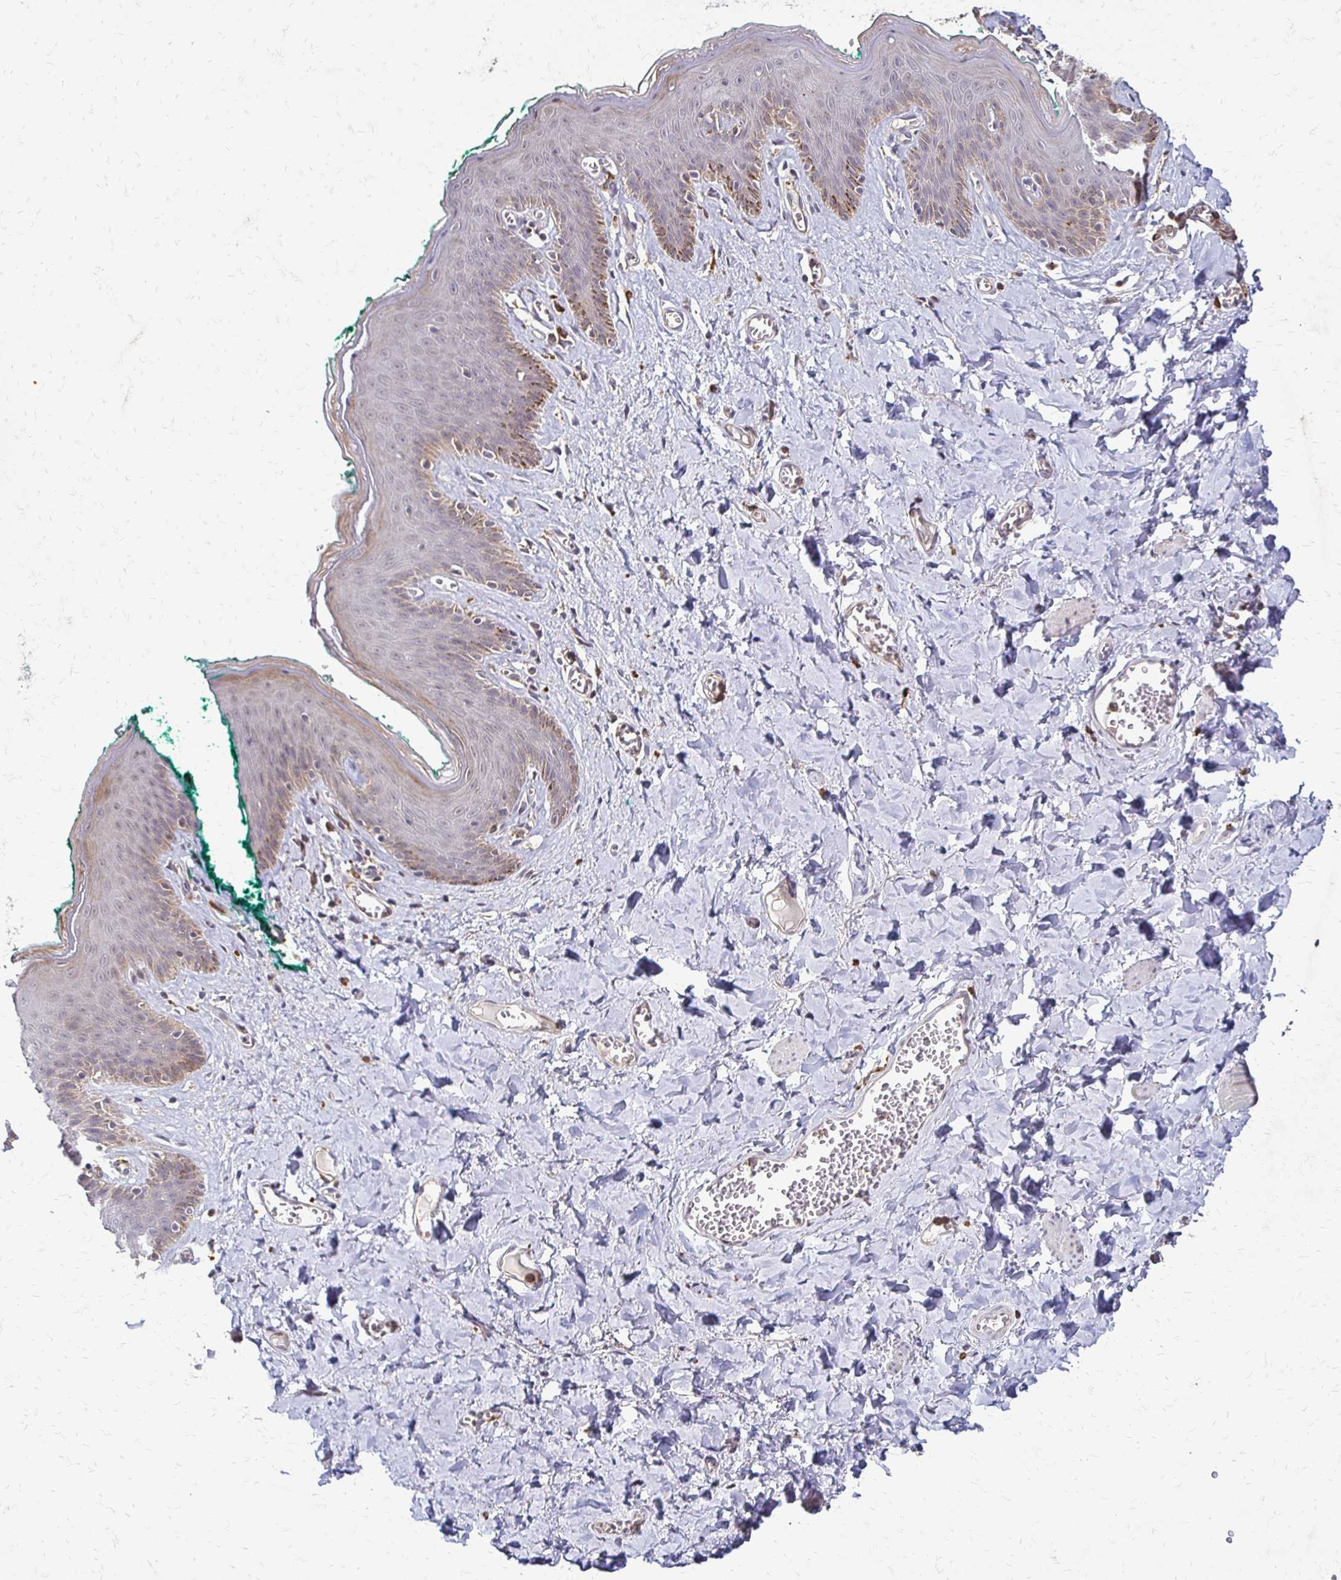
{"staining": {"intensity": "moderate", "quantity": "25%-75%", "location": "cytoplasmic/membranous,nuclear"}, "tissue": "skin", "cell_type": "Epidermal cells", "image_type": "normal", "snomed": [{"axis": "morphology", "description": "Normal tissue, NOS"}, {"axis": "topography", "description": "Vulva"}, {"axis": "topography", "description": "Peripheral nerve tissue"}], "caption": "High-power microscopy captured an immunohistochemistry (IHC) histopathology image of normal skin, revealing moderate cytoplasmic/membranous,nuclear expression in about 25%-75% of epidermal cells.", "gene": "SLC9A9", "patient": {"sex": "female", "age": 66}}